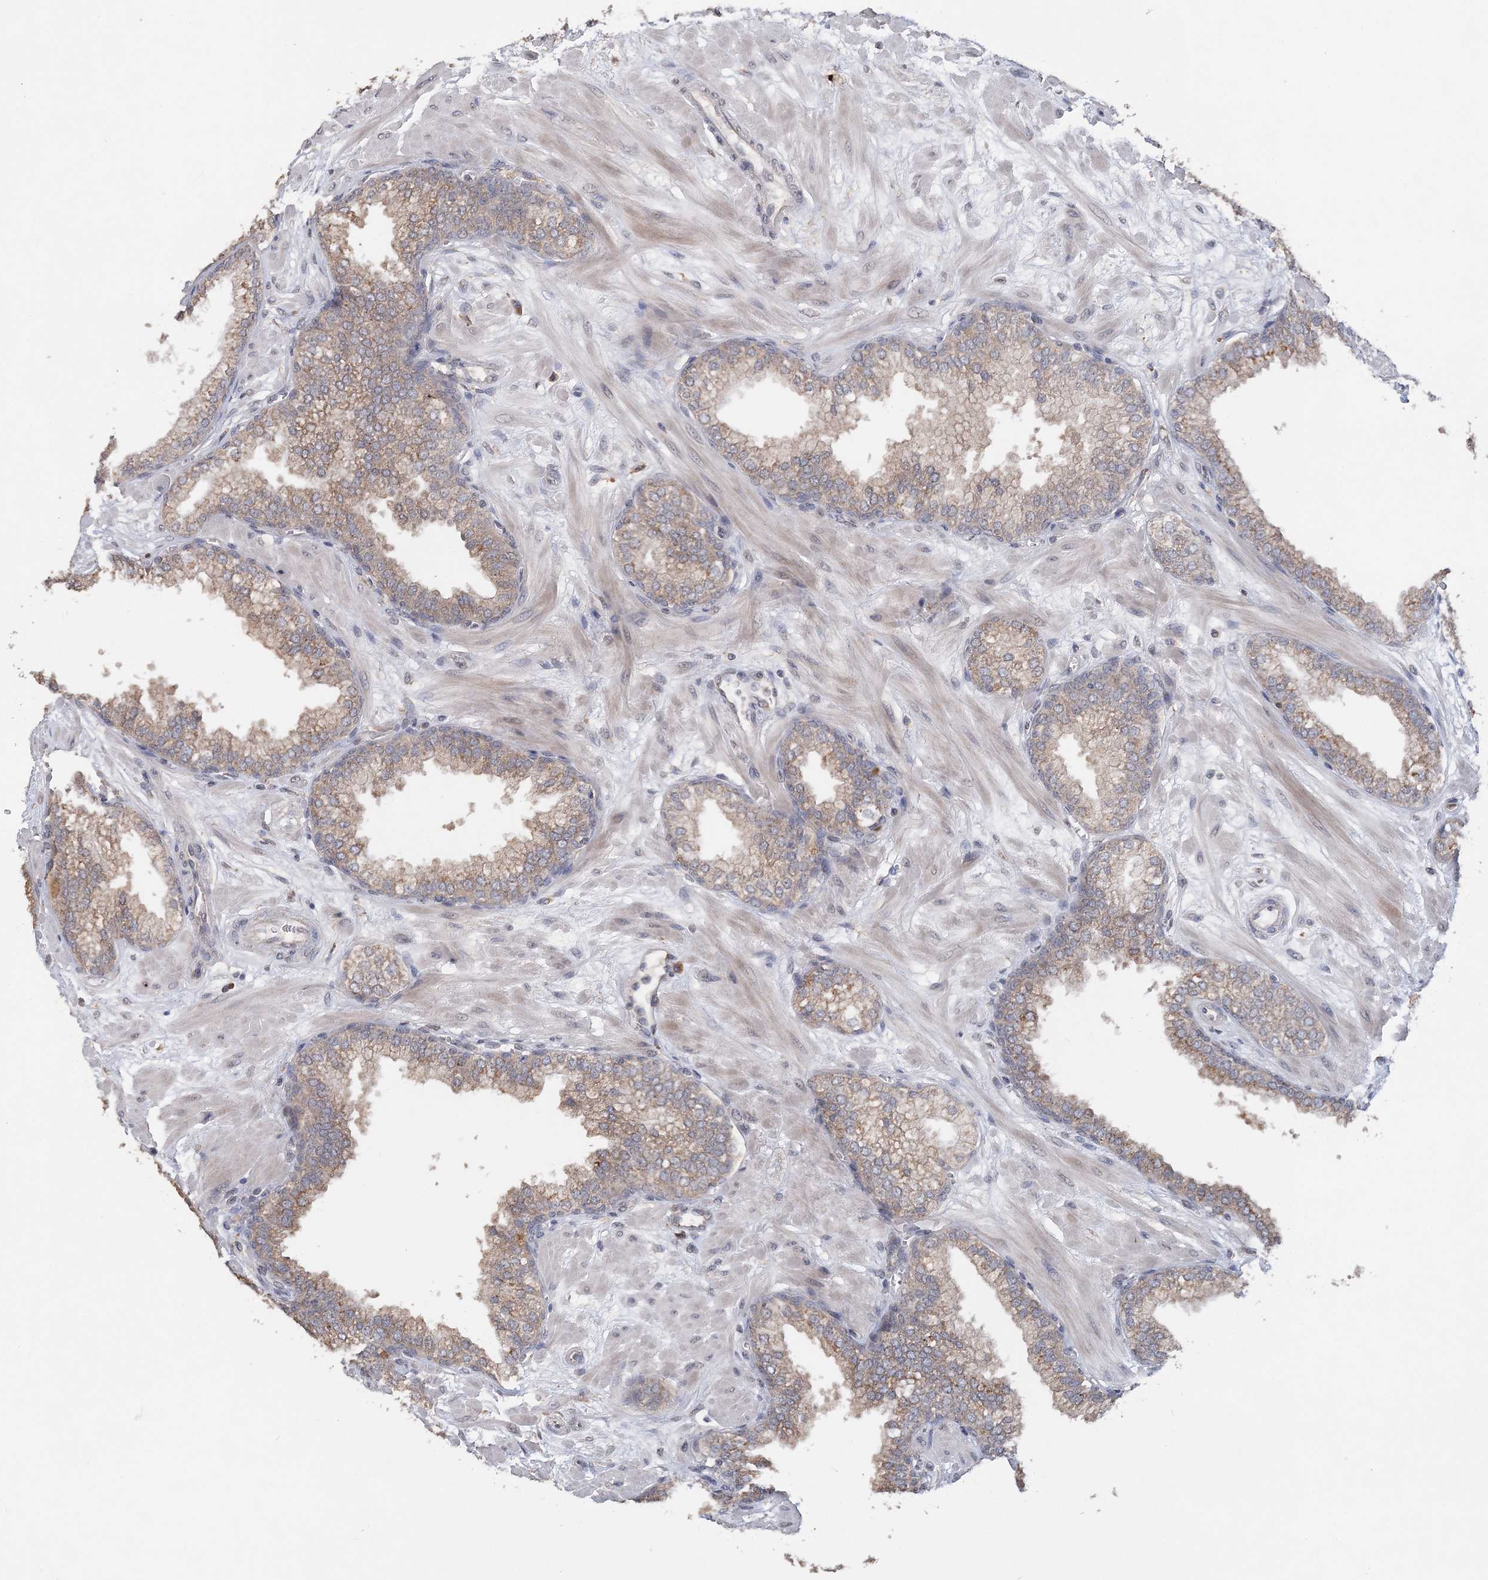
{"staining": {"intensity": "moderate", "quantity": ">75%", "location": "cytoplasmic/membranous"}, "tissue": "prostate", "cell_type": "Glandular cells", "image_type": "normal", "snomed": [{"axis": "morphology", "description": "Normal tissue, NOS"}, {"axis": "morphology", "description": "Urothelial carcinoma, Low grade"}, {"axis": "topography", "description": "Urinary bladder"}, {"axis": "topography", "description": "Prostate"}], "caption": "Immunohistochemistry (DAB (3,3'-diaminobenzidine)) staining of normal prostate displays moderate cytoplasmic/membranous protein staining in about >75% of glandular cells.", "gene": "RAB14", "patient": {"sex": "male", "age": 60}}